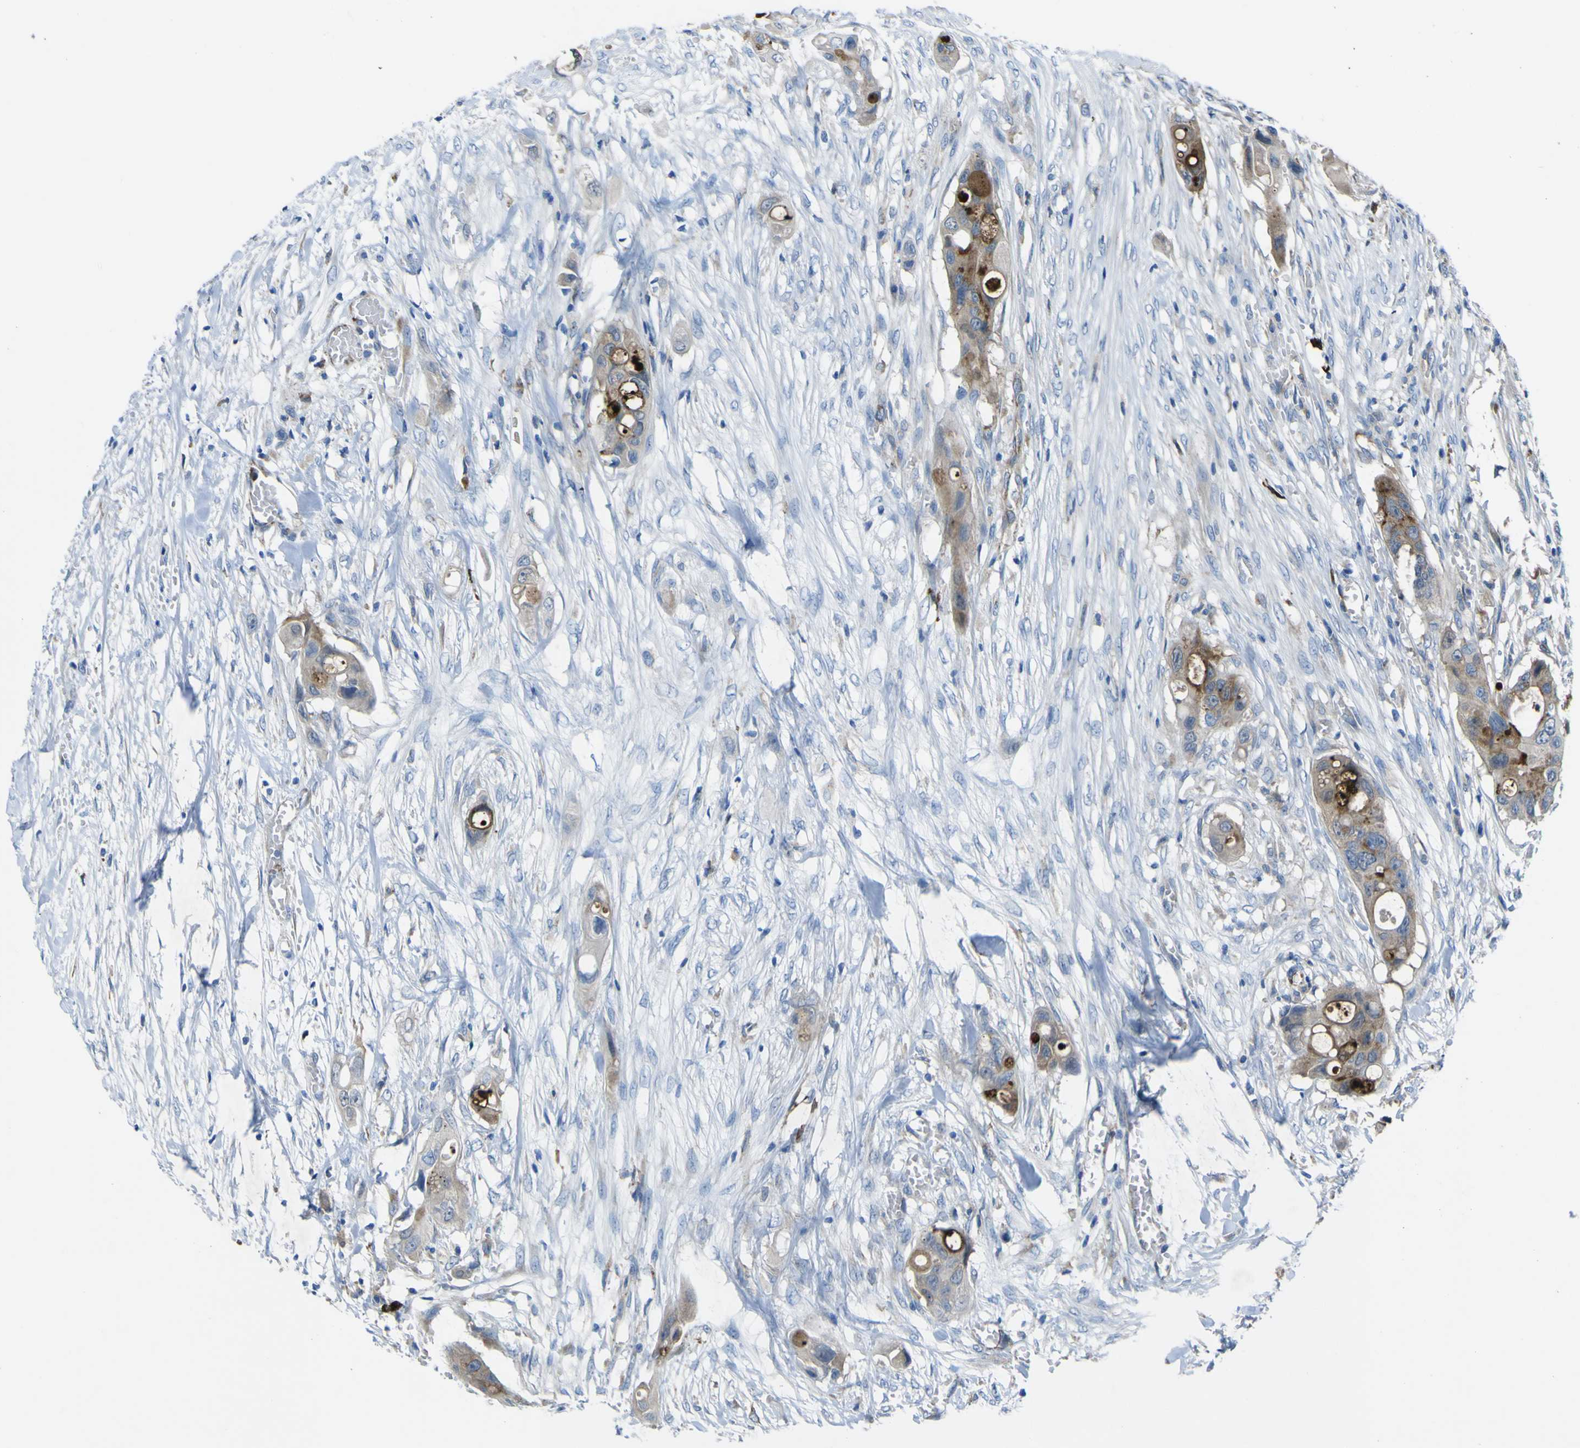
{"staining": {"intensity": "moderate", "quantity": ">75%", "location": "cytoplasmic/membranous"}, "tissue": "colorectal cancer", "cell_type": "Tumor cells", "image_type": "cancer", "snomed": [{"axis": "morphology", "description": "Adenocarcinoma, NOS"}, {"axis": "topography", "description": "Colon"}], "caption": "Moderate cytoplasmic/membranous expression is seen in about >75% of tumor cells in colorectal cancer (adenocarcinoma). (IHC, brightfield microscopy, high magnification).", "gene": "CST3", "patient": {"sex": "female", "age": 57}}